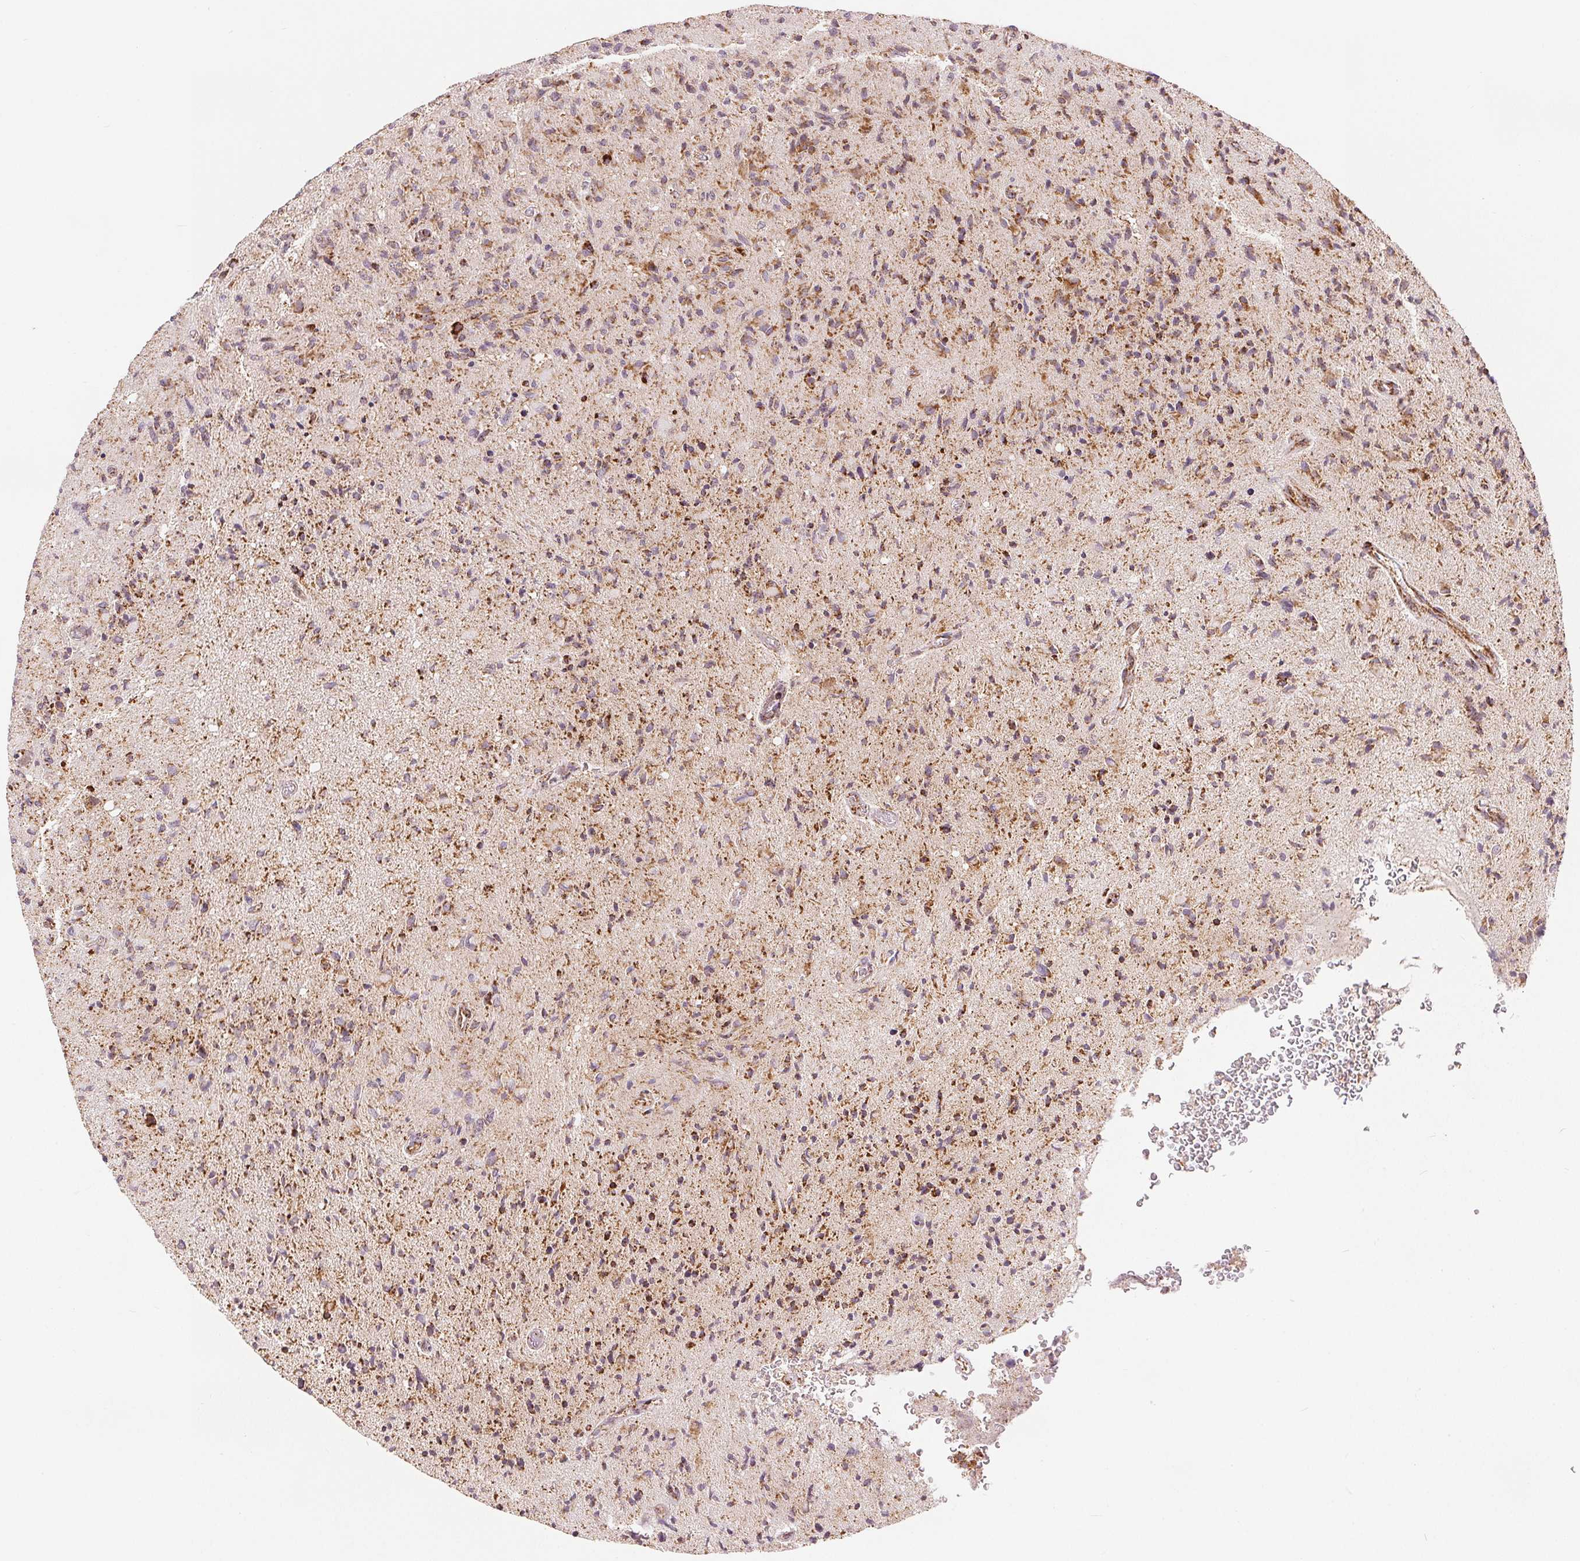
{"staining": {"intensity": "strong", "quantity": "<25%", "location": "cytoplasmic/membranous"}, "tissue": "glioma", "cell_type": "Tumor cells", "image_type": "cancer", "snomed": [{"axis": "morphology", "description": "Glioma, malignant, High grade"}, {"axis": "topography", "description": "Brain"}], "caption": "Immunohistochemistry of malignant glioma (high-grade) shows medium levels of strong cytoplasmic/membranous staining in about <25% of tumor cells. The protein is shown in brown color, while the nuclei are stained blue.", "gene": "SDHB", "patient": {"sex": "male", "age": 54}}